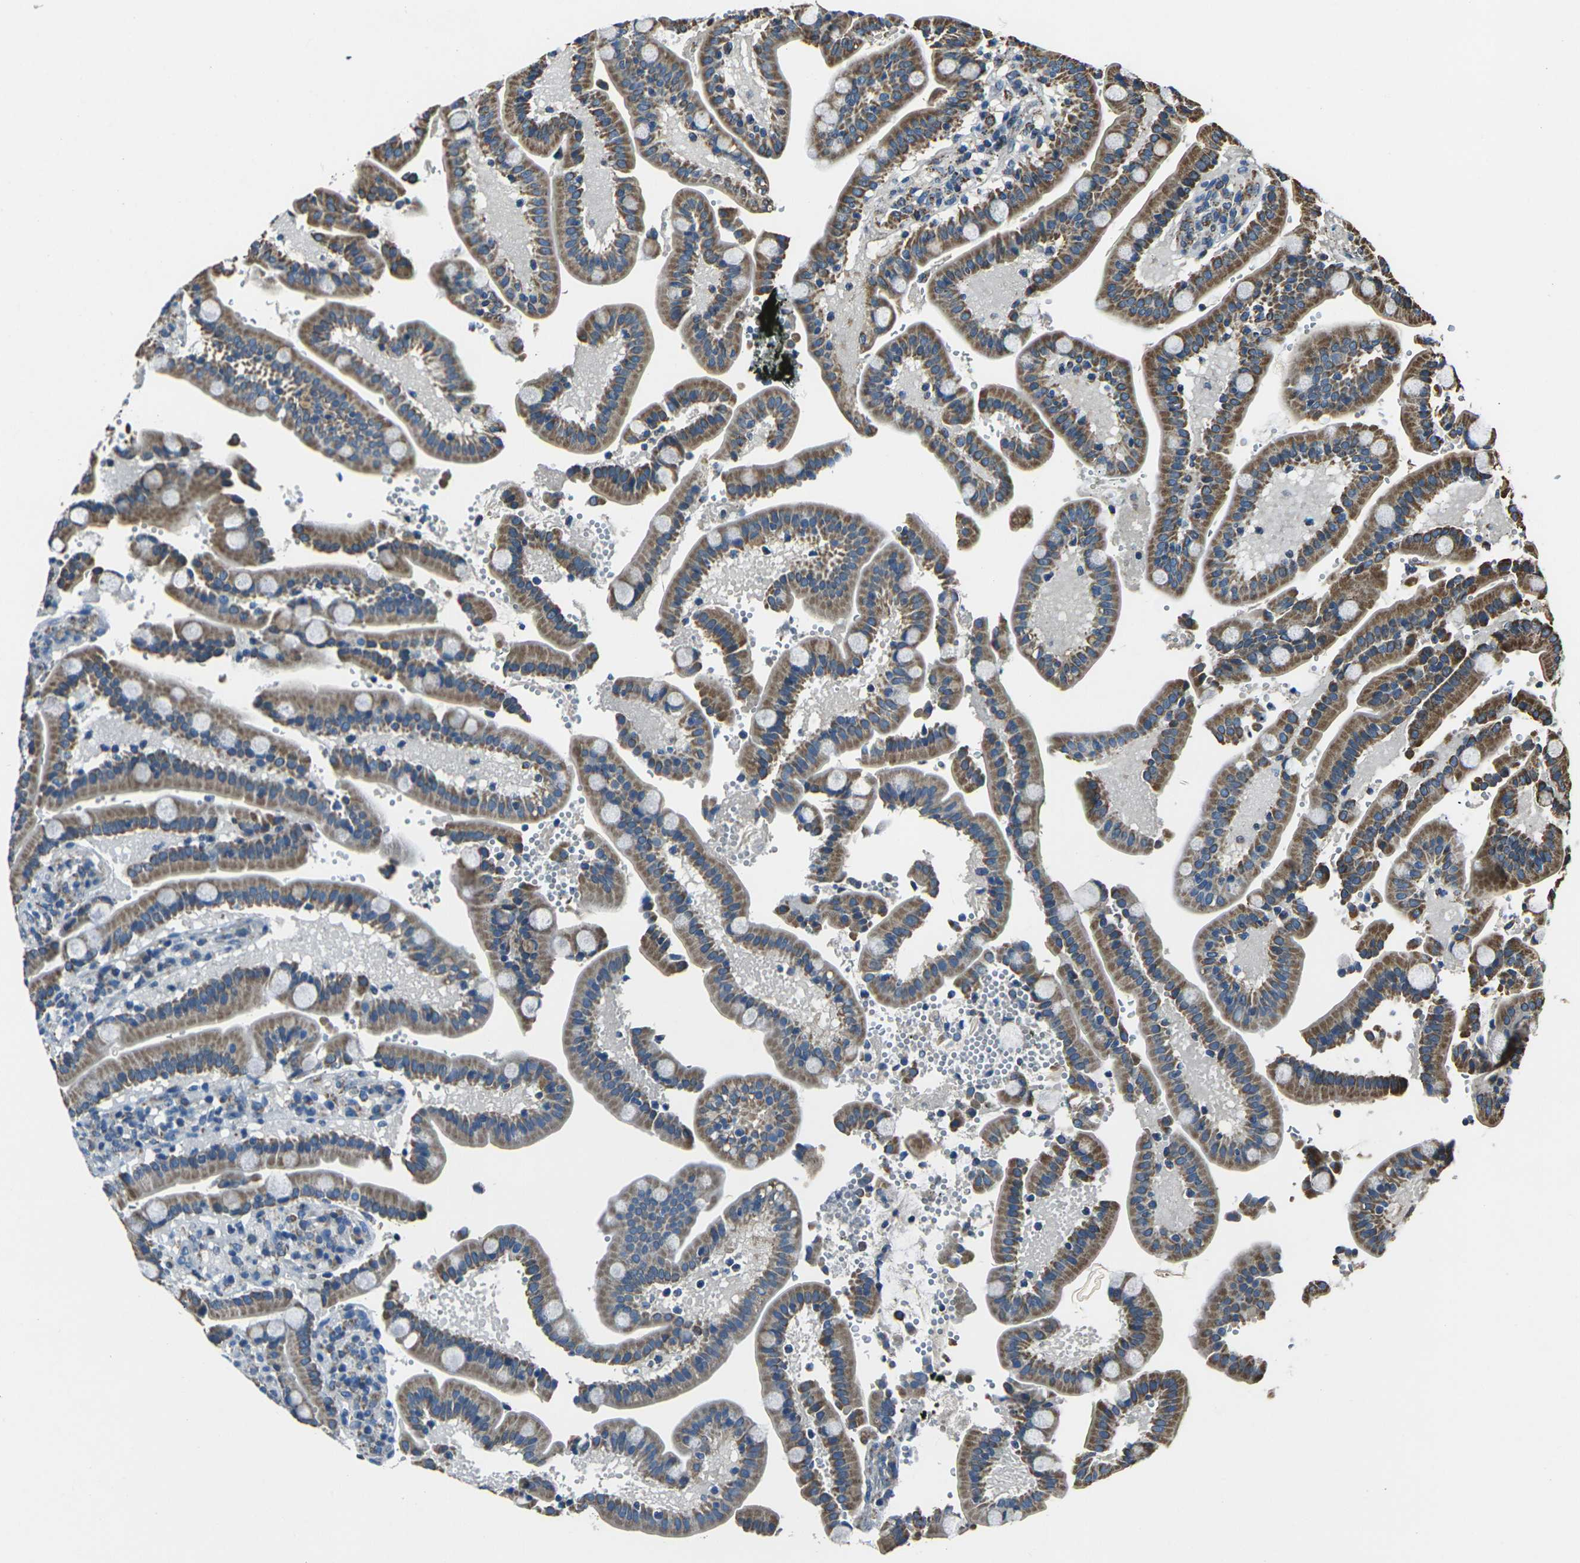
{"staining": {"intensity": "moderate", "quantity": ">75%", "location": "cytoplasmic/membranous"}, "tissue": "duodenum", "cell_type": "Glandular cells", "image_type": "normal", "snomed": [{"axis": "morphology", "description": "Normal tissue, NOS"}, {"axis": "topography", "description": "Small intestine, NOS"}], "caption": "Immunohistochemical staining of normal duodenum reveals medium levels of moderate cytoplasmic/membranous staining in approximately >75% of glandular cells.", "gene": "IRF3", "patient": {"sex": "female", "age": 71}}